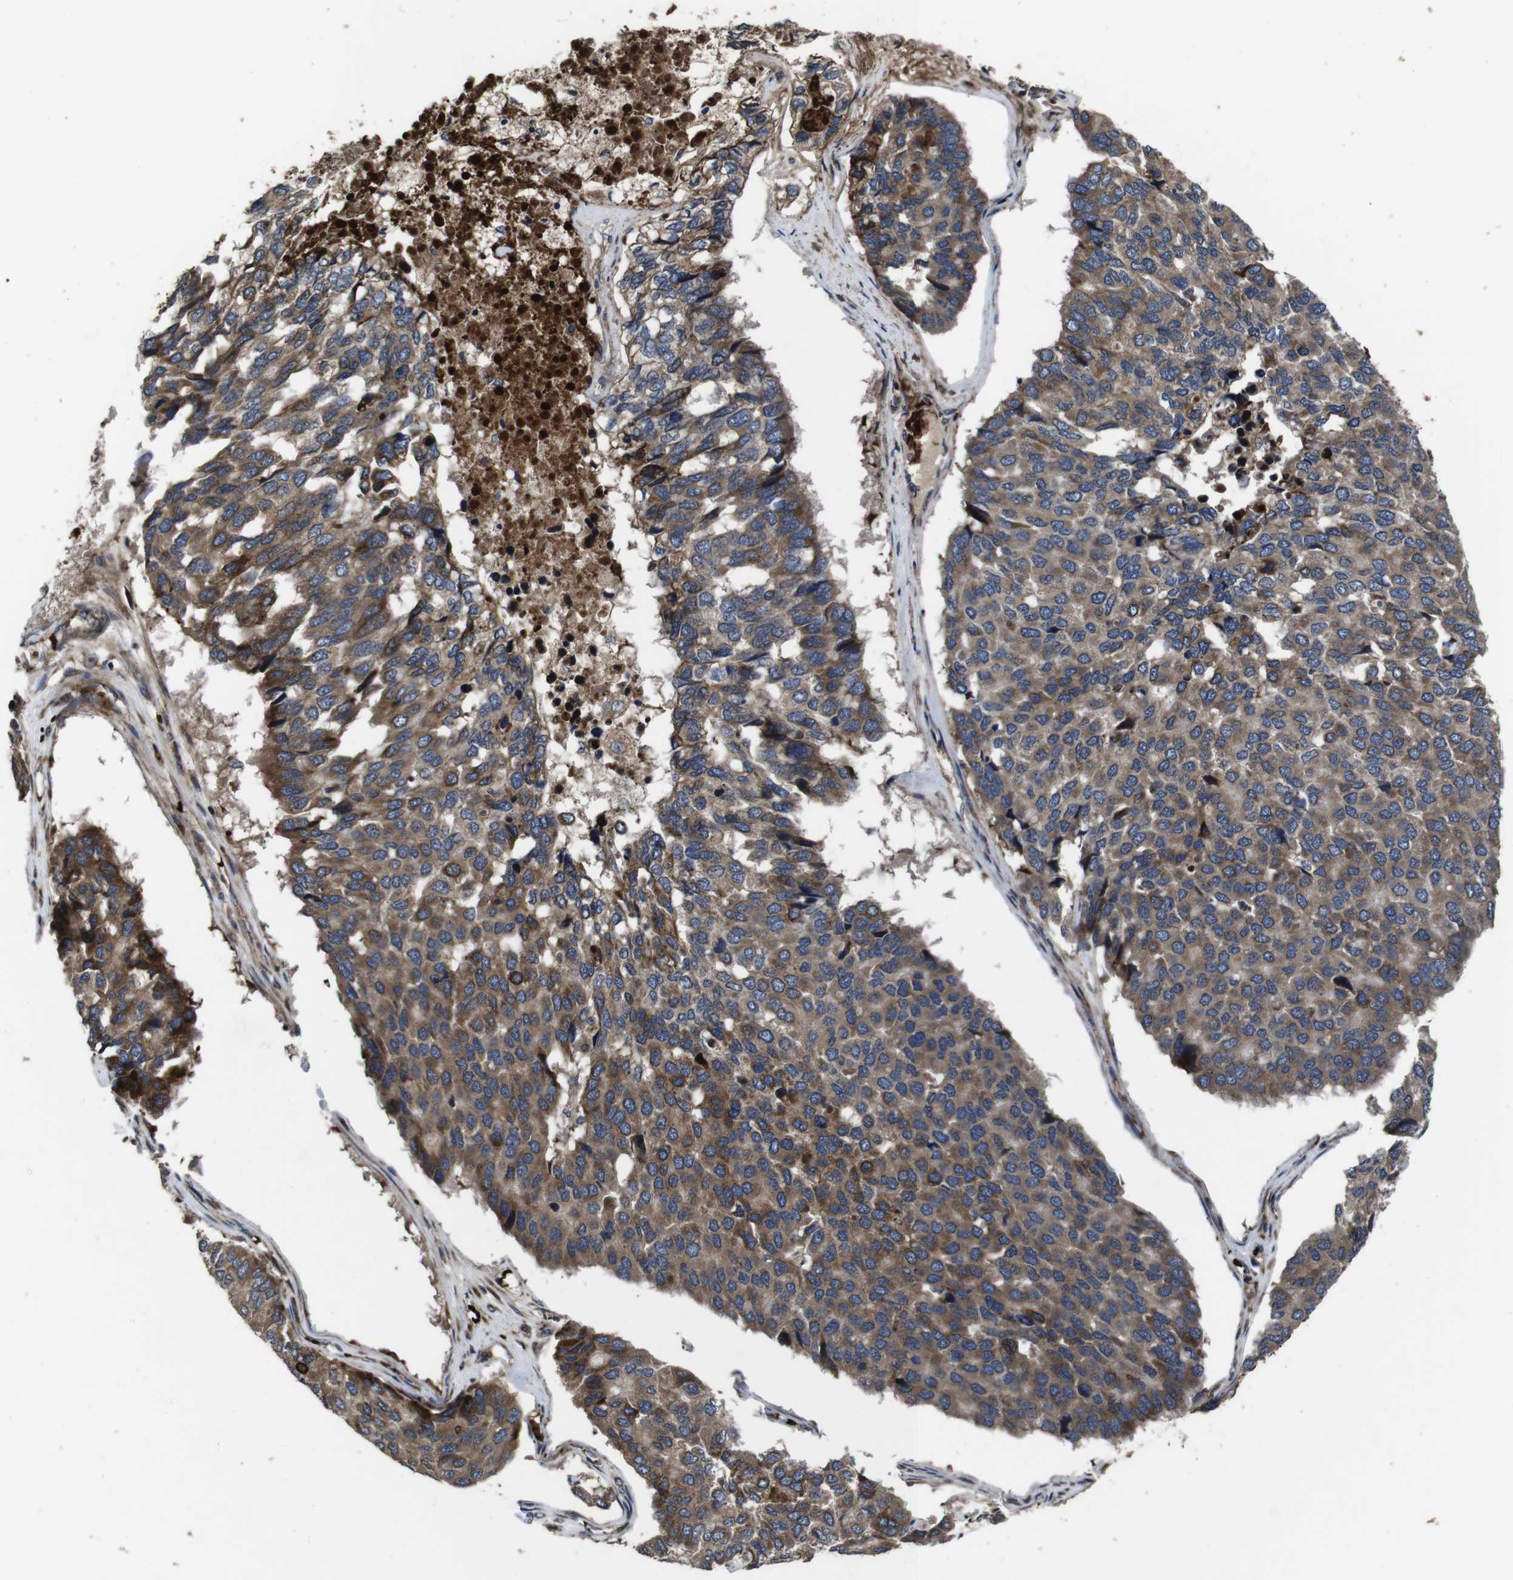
{"staining": {"intensity": "moderate", "quantity": ">75%", "location": "cytoplasmic/membranous"}, "tissue": "pancreatic cancer", "cell_type": "Tumor cells", "image_type": "cancer", "snomed": [{"axis": "morphology", "description": "Adenocarcinoma, NOS"}, {"axis": "topography", "description": "Pancreas"}], "caption": "Protein staining of pancreatic cancer tissue demonstrates moderate cytoplasmic/membranous positivity in about >75% of tumor cells.", "gene": "SMYD3", "patient": {"sex": "male", "age": 50}}